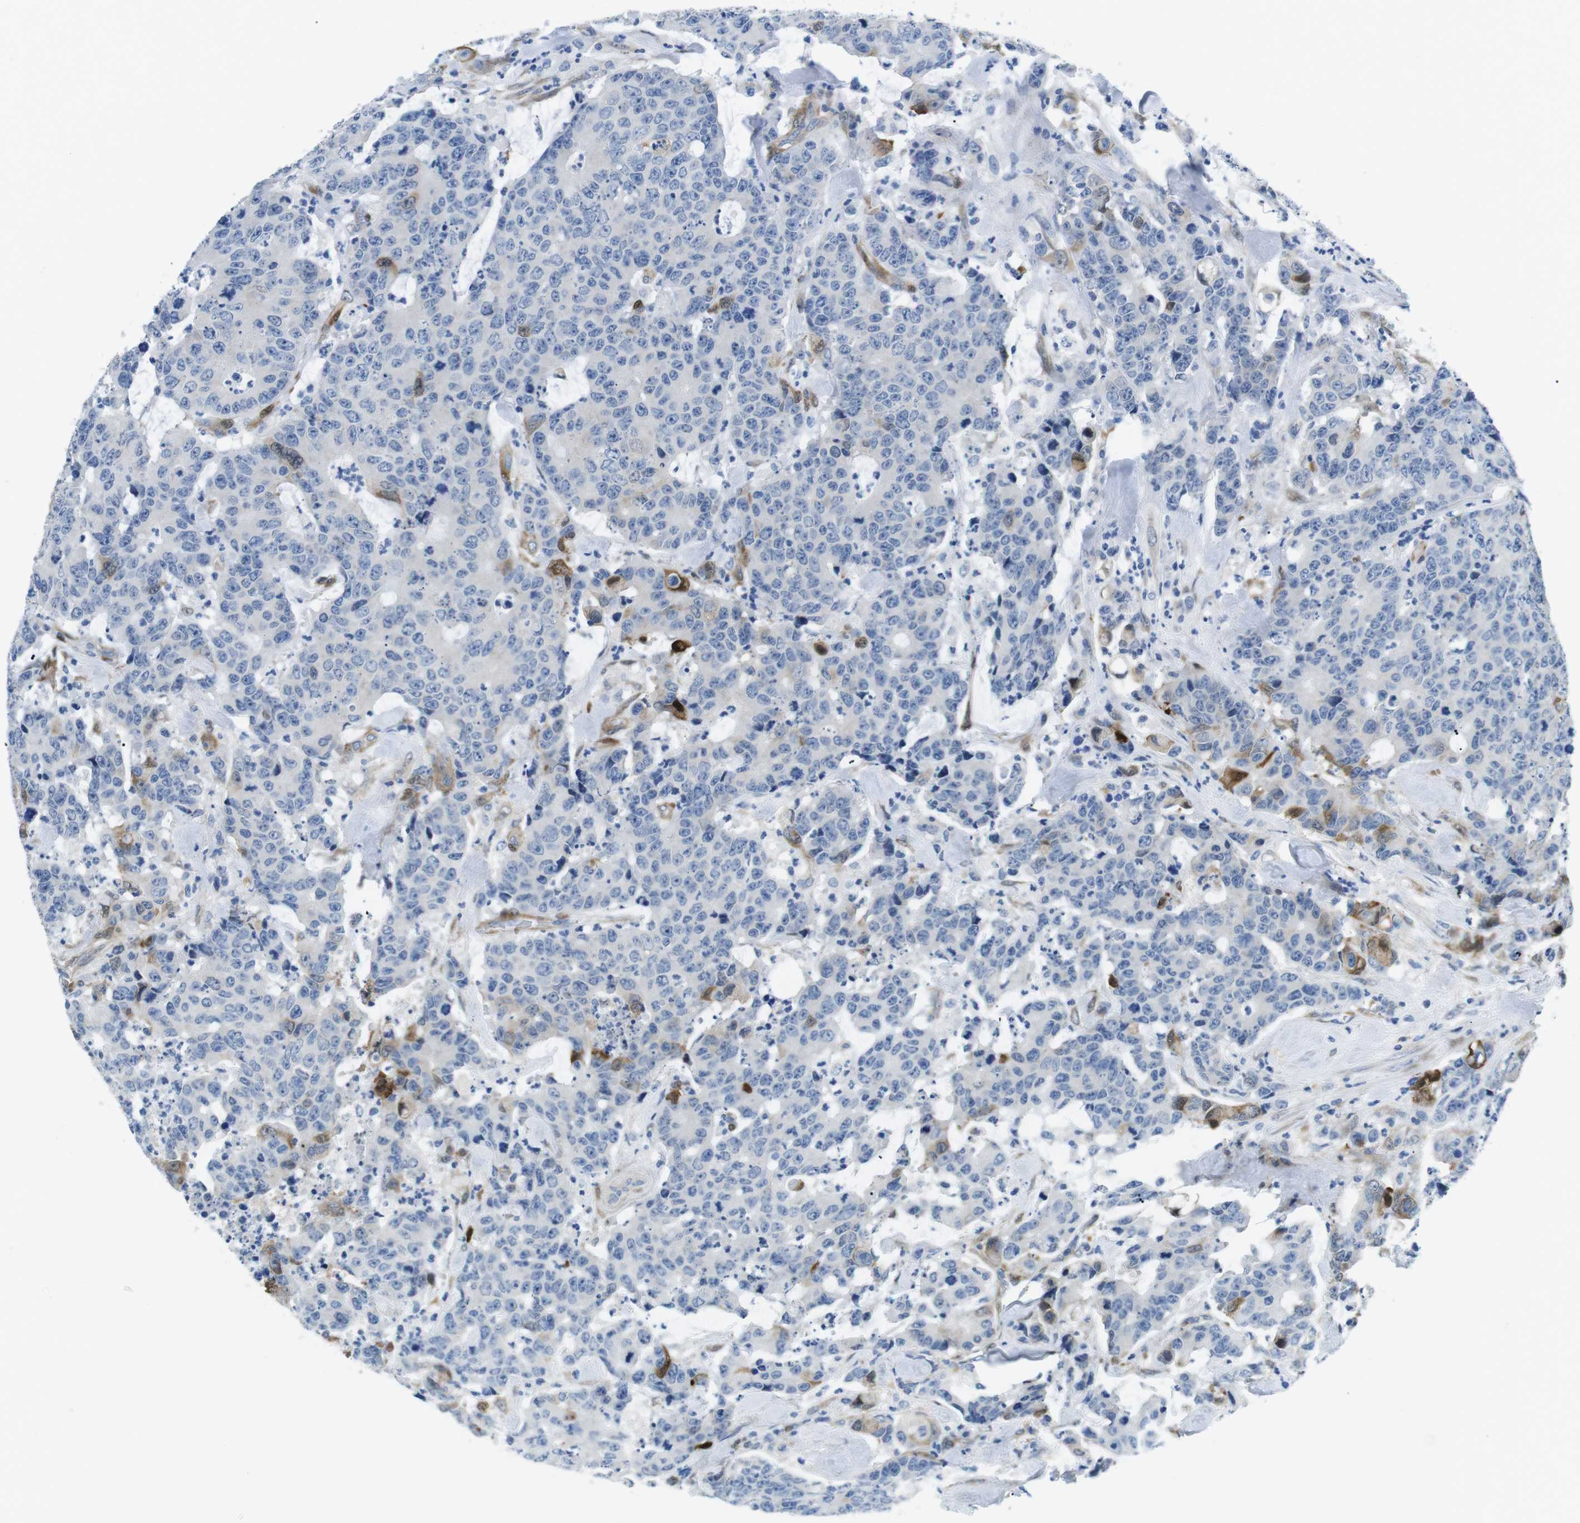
{"staining": {"intensity": "moderate", "quantity": "<25%", "location": "cytoplasmic/membranous"}, "tissue": "colorectal cancer", "cell_type": "Tumor cells", "image_type": "cancer", "snomed": [{"axis": "morphology", "description": "Adenocarcinoma, NOS"}, {"axis": "topography", "description": "Colon"}], "caption": "This micrograph shows IHC staining of human colorectal cancer, with low moderate cytoplasmic/membranous positivity in approximately <25% of tumor cells.", "gene": "PHLDA1", "patient": {"sex": "female", "age": 86}}